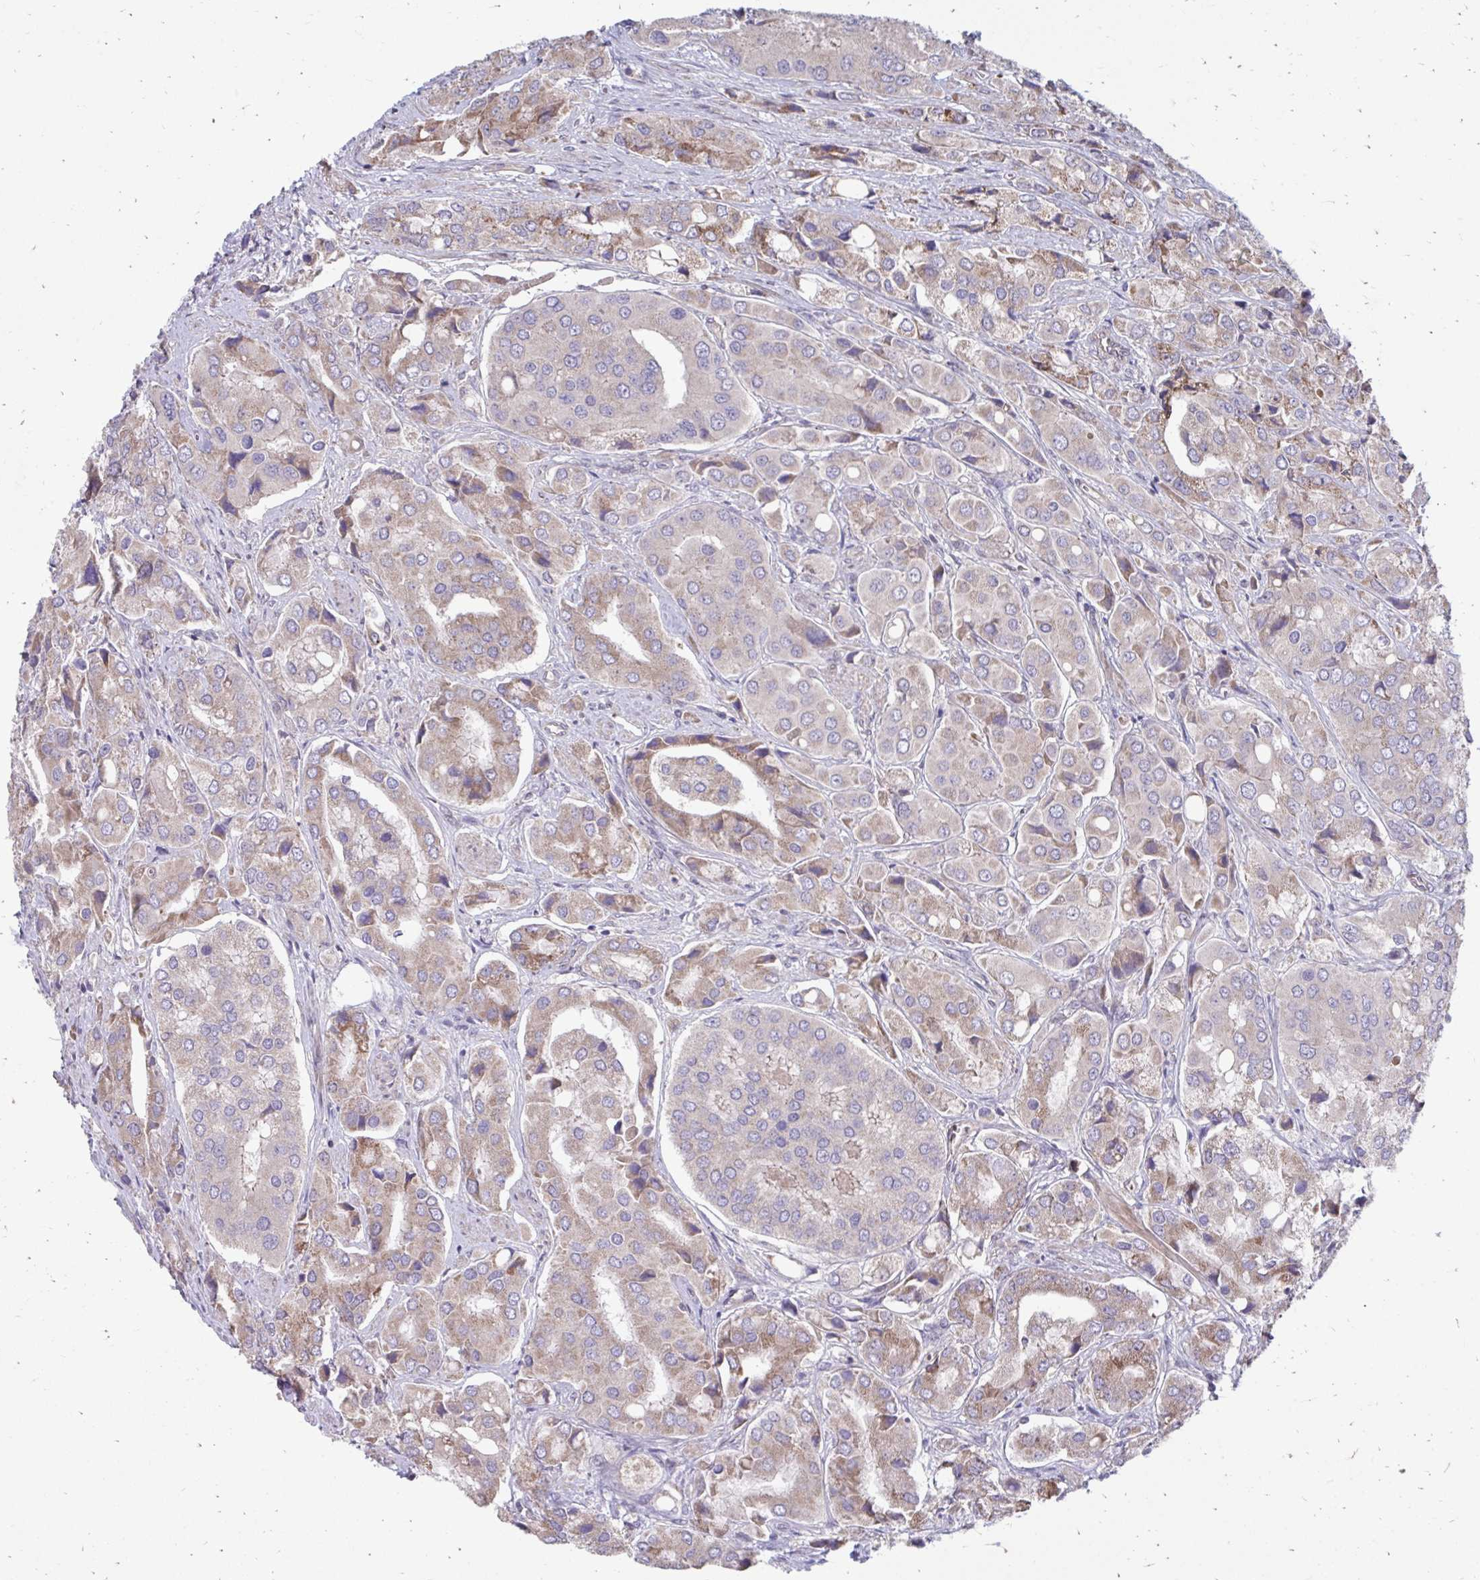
{"staining": {"intensity": "weak", "quantity": "25%-75%", "location": "cytoplasmic/membranous"}, "tissue": "prostate cancer", "cell_type": "Tumor cells", "image_type": "cancer", "snomed": [{"axis": "morphology", "description": "Adenocarcinoma, Low grade"}, {"axis": "topography", "description": "Prostate"}], "caption": "Immunohistochemistry (IHC) image of neoplastic tissue: human low-grade adenocarcinoma (prostate) stained using IHC shows low levels of weak protein expression localized specifically in the cytoplasmic/membranous of tumor cells, appearing as a cytoplasmic/membranous brown color.", "gene": "ITPR2", "patient": {"sex": "male", "age": 69}}